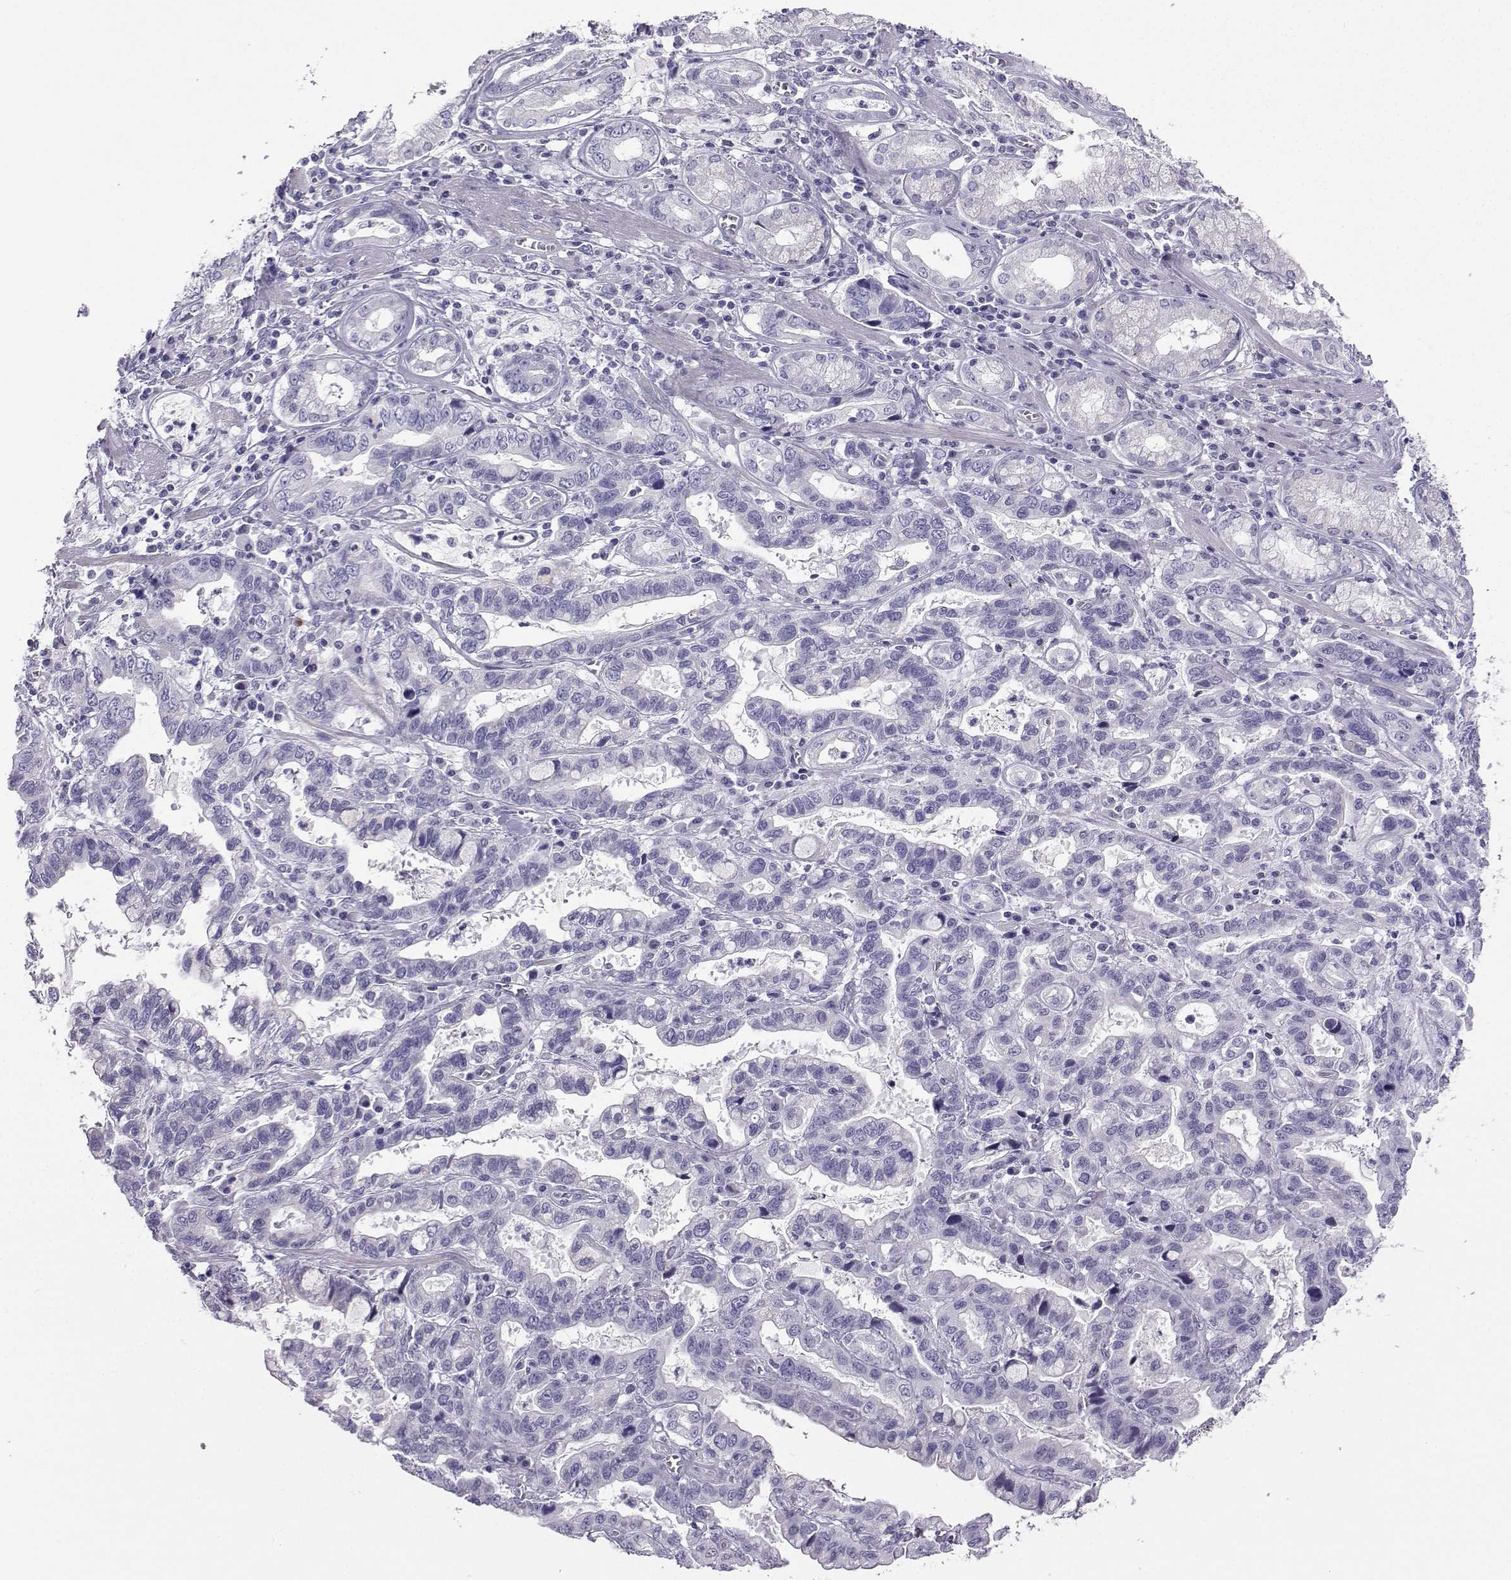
{"staining": {"intensity": "negative", "quantity": "none", "location": "none"}, "tissue": "stomach cancer", "cell_type": "Tumor cells", "image_type": "cancer", "snomed": [{"axis": "morphology", "description": "Adenocarcinoma, NOS"}, {"axis": "topography", "description": "Stomach, lower"}], "caption": "Immunohistochemistry (IHC) image of neoplastic tissue: human adenocarcinoma (stomach) stained with DAB (3,3'-diaminobenzidine) demonstrates no significant protein staining in tumor cells.", "gene": "FBXO24", "patient": {"sex": "female", "age": 76}}